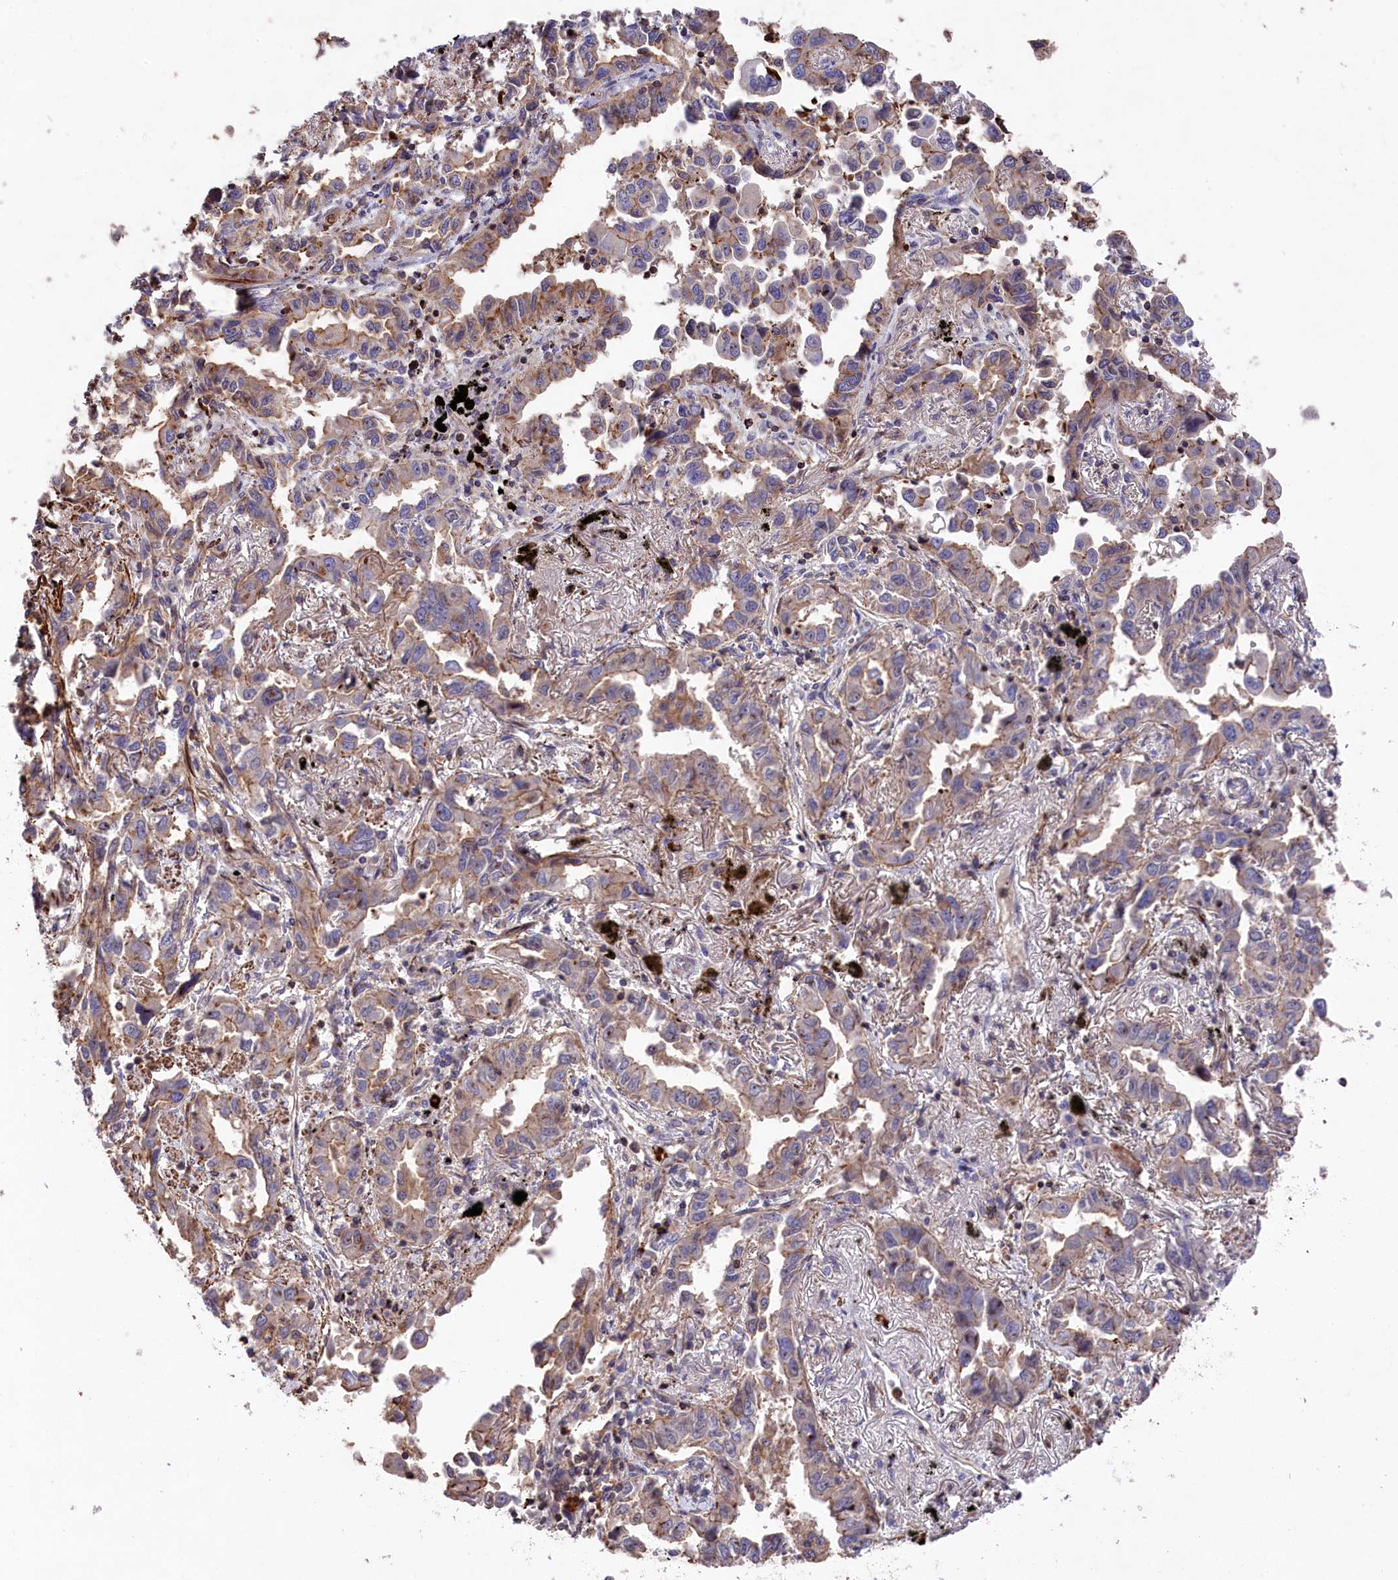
{"staining": {"intensity": "weak", "quantity": "25%-75%", "location": "cytoplasmic/membranous"}, "tissue": "lung cancer", "cell_type": "Tumor cells", "image_type": "cancer", "snomed": [{"axis": "morphology", "description": "Adenocarcinoma, NOS"}, {"axis": "topography", "description": "Lung"}], "caption": "Immunohistochemistry of lung cancer (adenocarcinoma) demonstrates low levels of weak cytoplasmic/membranous positivity in about 25%-75% of tumor cells.", "gene": "RAPSN", "patient": {"sex": "male", "age": 67}}